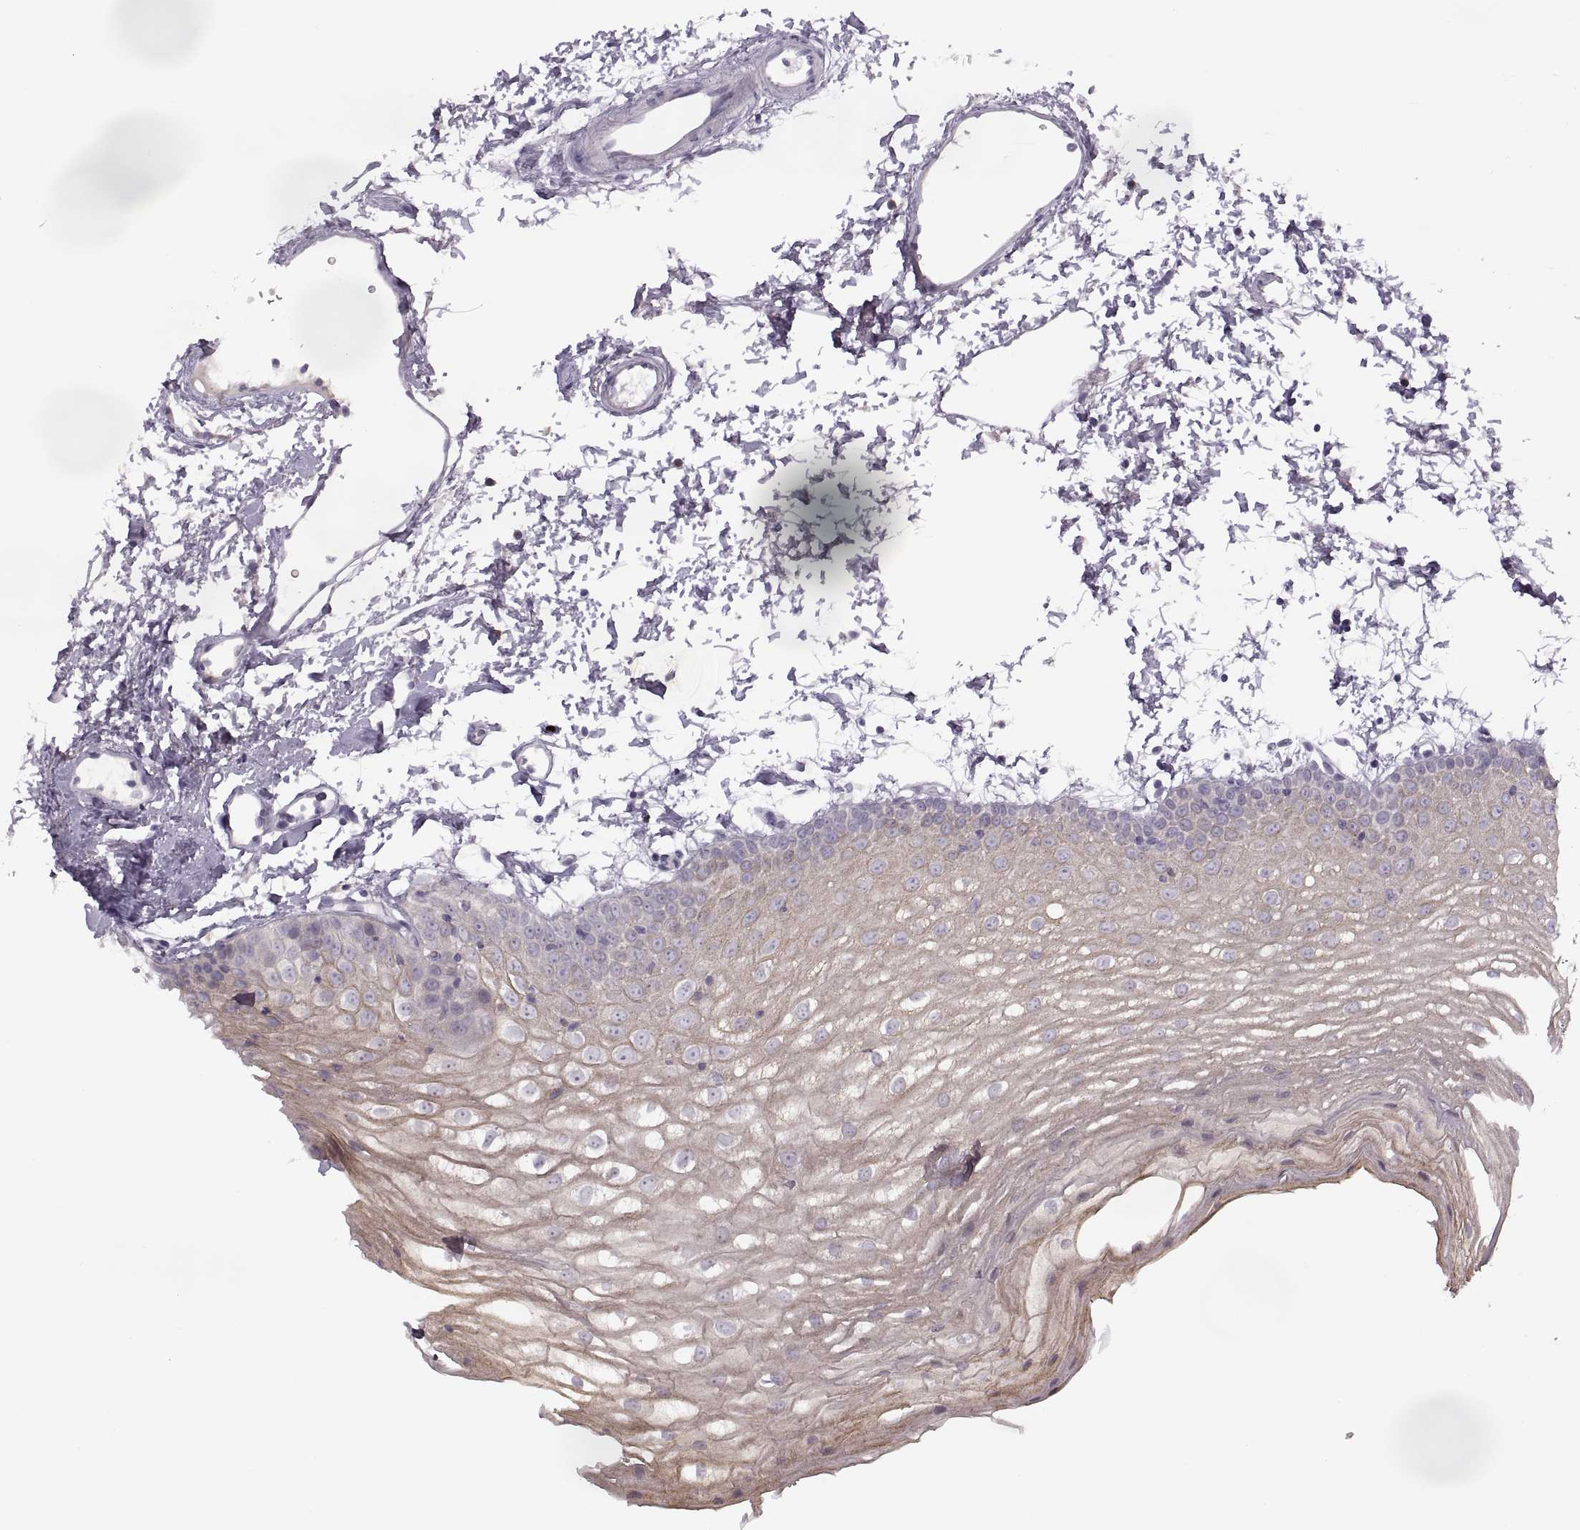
{"staining": {"intensity": "weak", "quantity": "25%-75%", "location": "cytoplasmic/membranous"}, "tissue": "oral mucosa", "cell_type": "Squamous epithelial cells", "image_type": "normal", "snomed": [{"axis": "morphology", "description": "Normal tissue, NOS"}, {"axis": "topography", "description": "Oral tissue"}], "caption": "This image demonstrates IHC staining of normal human oral mucosa, with low weak cytoplasmic/membranous expression in approximately 25%-75% of squamous epithelial cells.", "gene": "H2AP", "patient": {"sex": "male", "age": 72}}